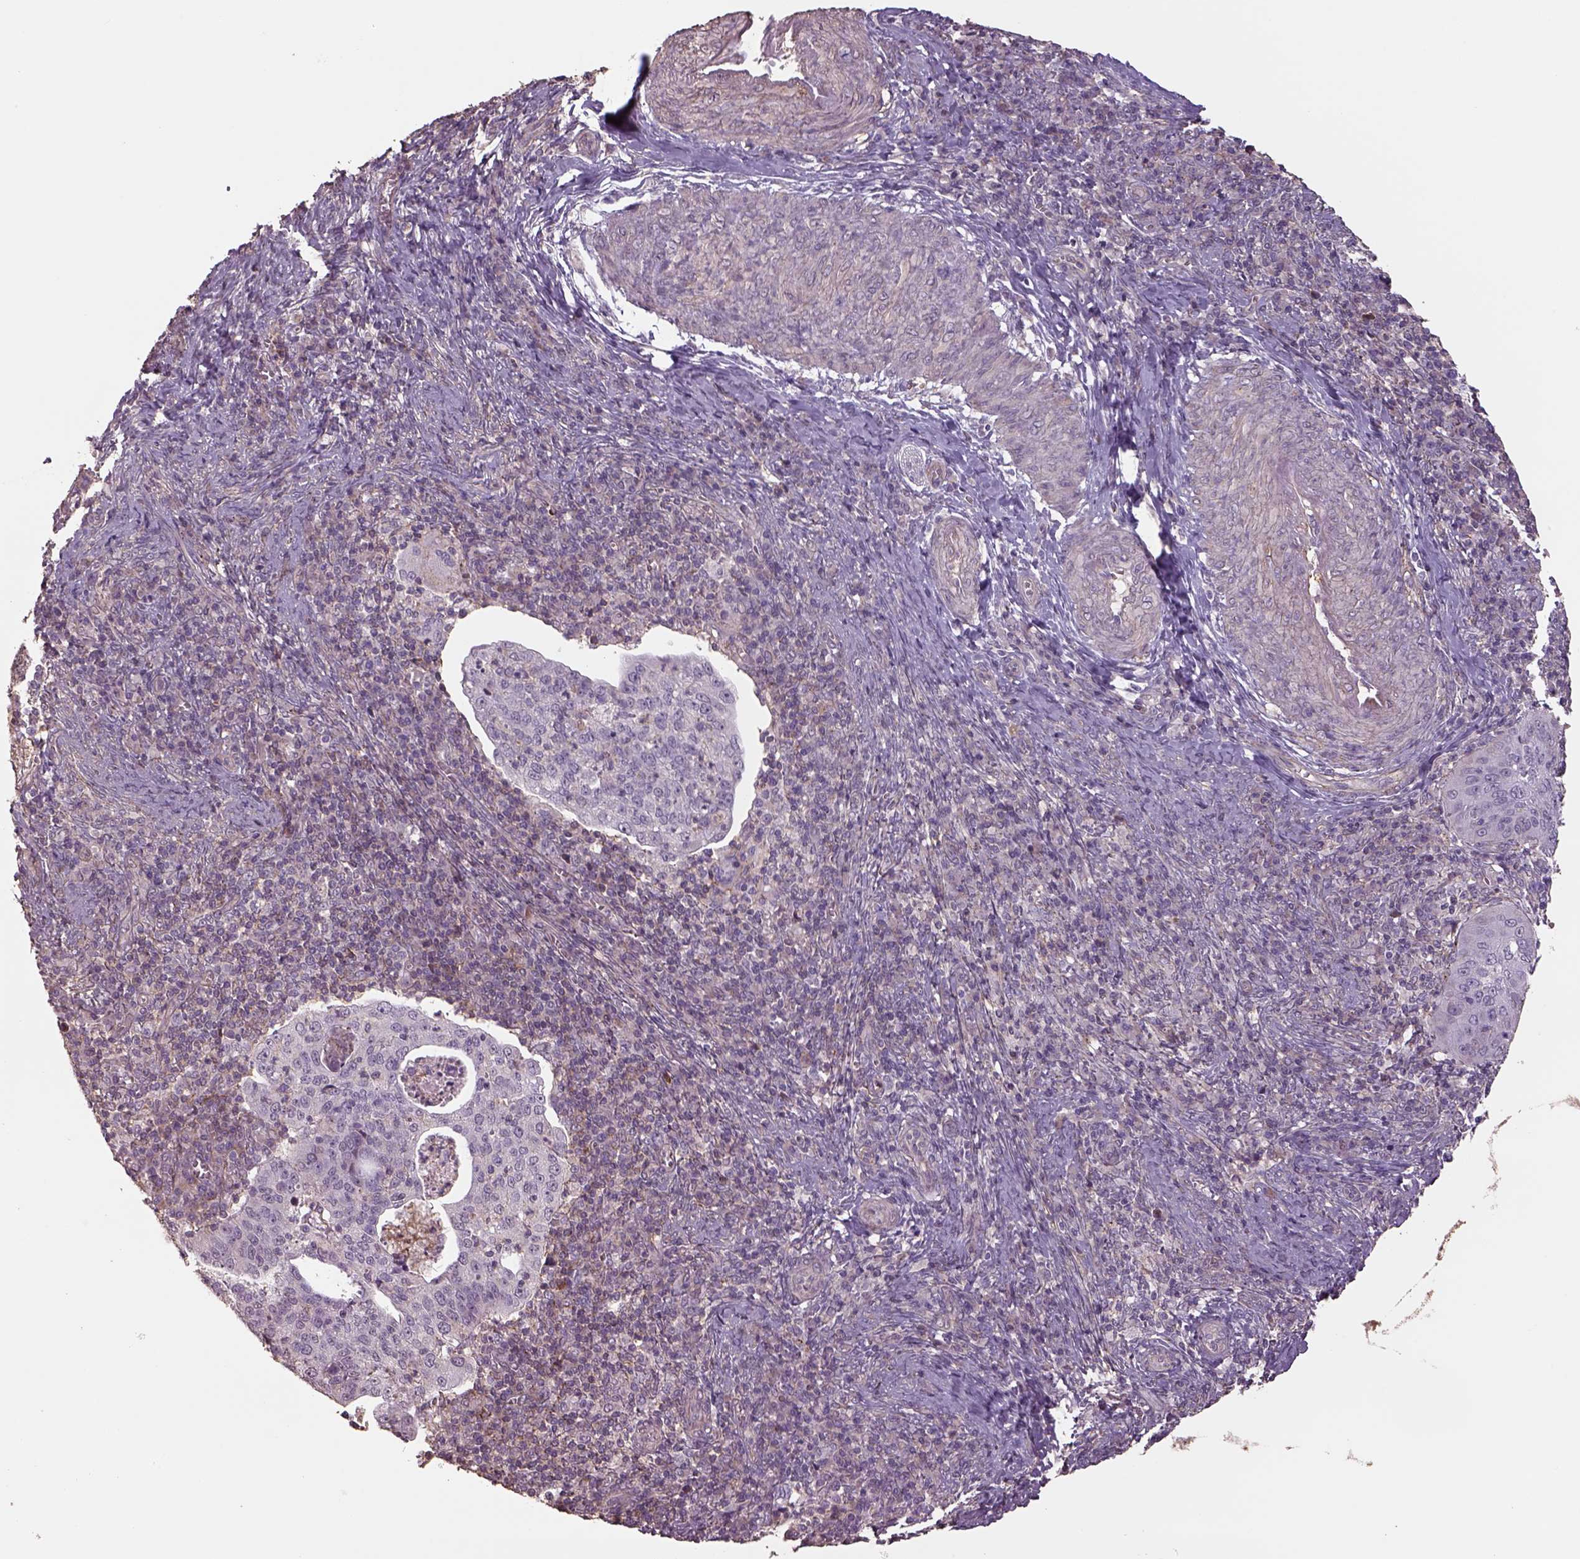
{"staining": {"intensity": "negative", "quantity": "none", "location": "none"}, "tissue": "cervical cancer", "cell_type": "Tumor cells", "image_type": "cancer", "snomed": [{"axis": "morphology", "description": "Squamous cell carcinoma, NOS"}, {"axis": "topography", "description": "Cervix"}], "caption": "A micrograph of human cervical squamous cell carcinoma is negative for staining in tumor cells.", "gene": "LIN7A", "patient": {"sex": "female", "age": 39}}